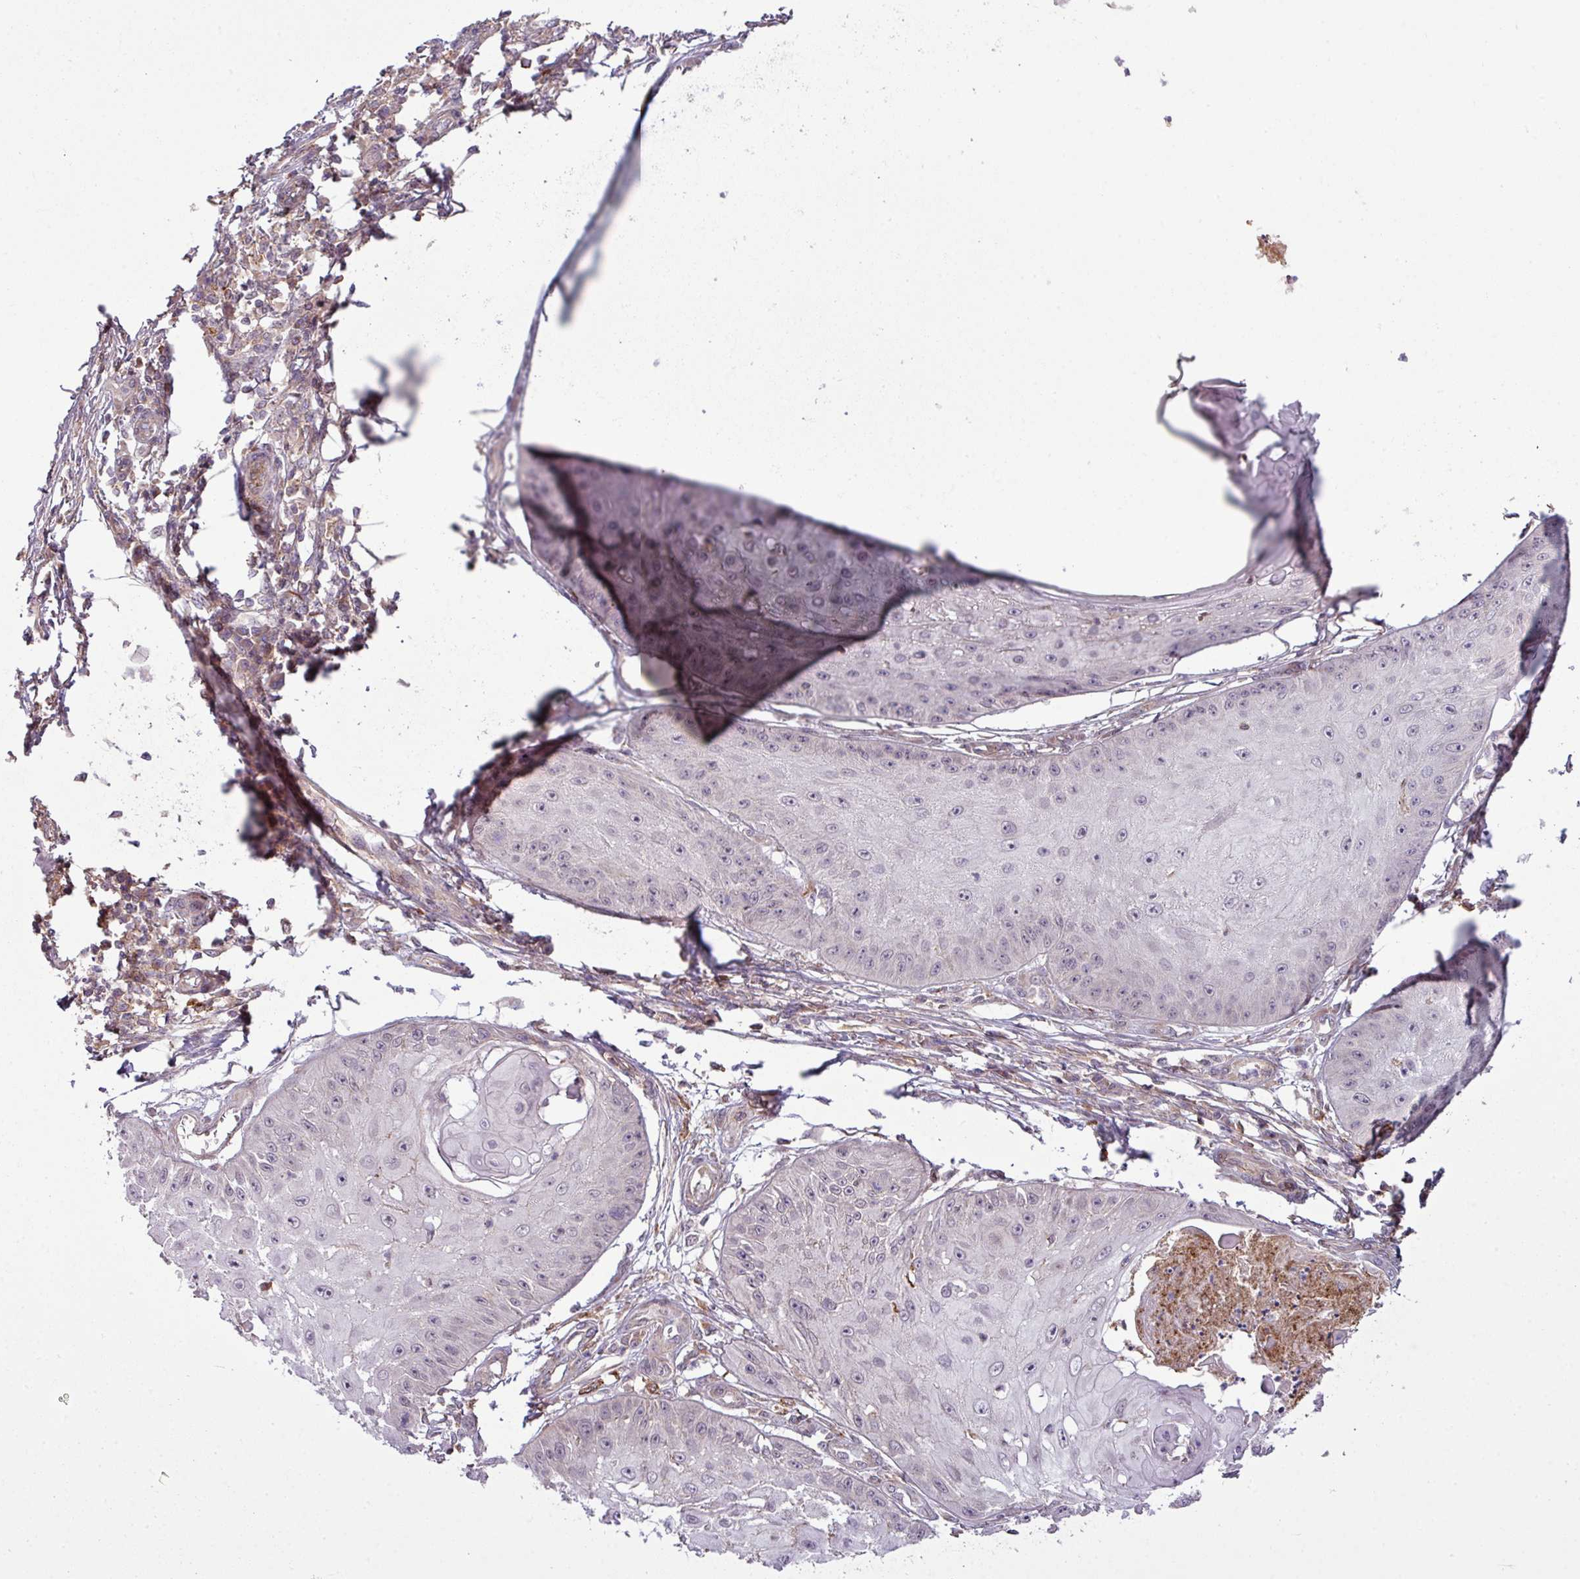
{"staining": {"intensity": "negative", "quantity": "none", "location": "none"}, "tissue": "skin cancer", "cell_type": "Tumor cells", "image_type": "cancer", "snomed": [{"axis": "morphology", "description": "Squamous cell carcinoma, NOS"}, {"axis": "topography", "description": "Skin"}], "caption": "The micrograph demonstrates no significant positivity in tumor cells of skin cancer.", "gene": "ZC2HC1C", "patient": {"sex": "male", "age": 70}}